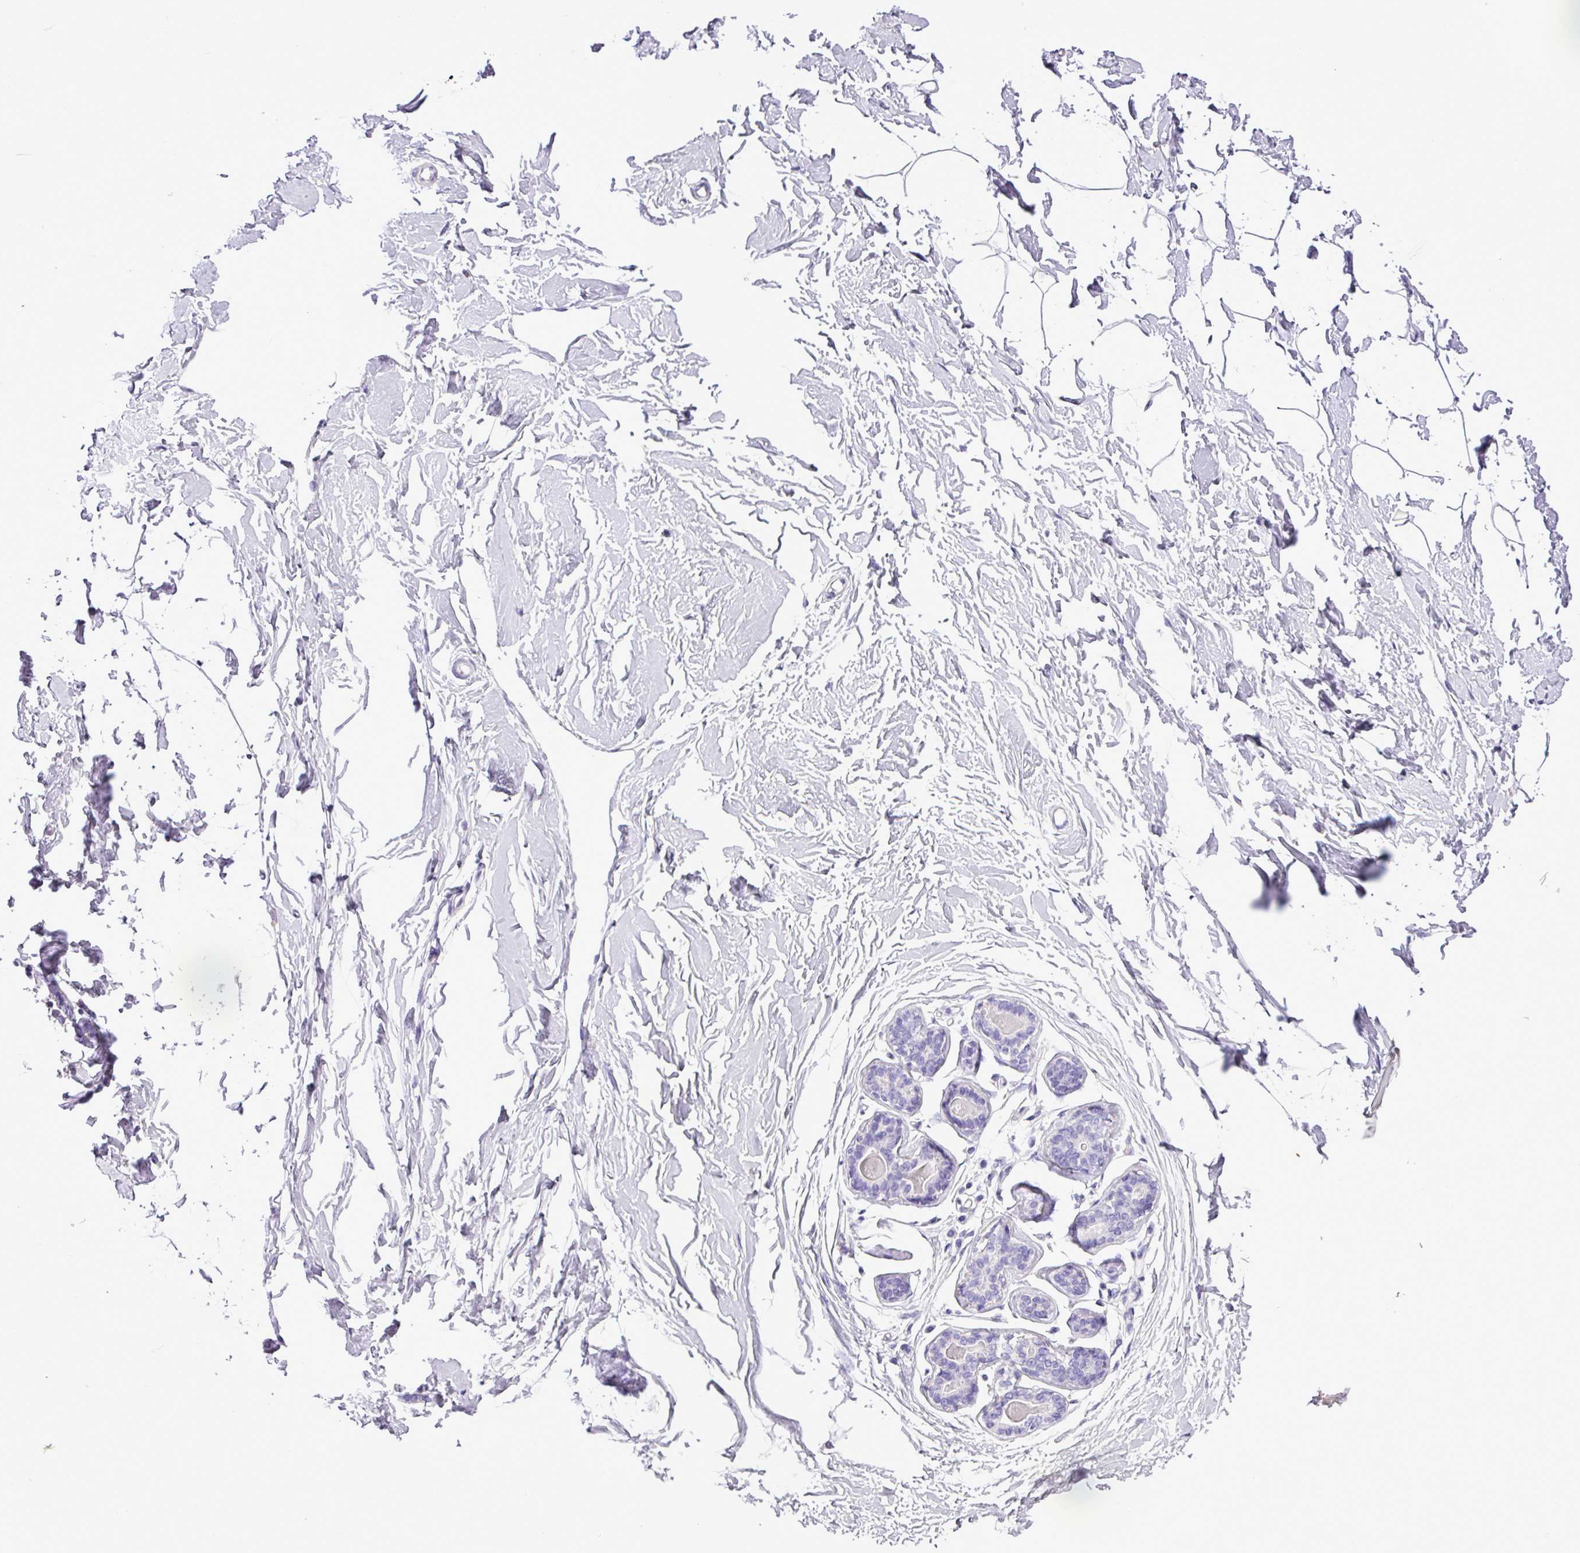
{"staining": {"intensity": "negative", "quantity": "none", "location": "none"}, "tissue": "breast", "cell_type": "Adipocytes", "image_type": "normal", "snomed": [{"axis": "morphology", "description": "Normal tissue, NOS"}, {"axis": "topography", "description": "Breast"}], "caption": "A high-resolution micrograph shows immunohistochemistry staining of benign breast, which demonstrates no significant positivity in adipocytes. The staining is performed using DAB (3,3'-diaminobenzidine) brown chromogen with nuclei counter-stained in using hematoxylin.", "gene": "ZNF334", "patient": {"sex": "female", "age": 23}}